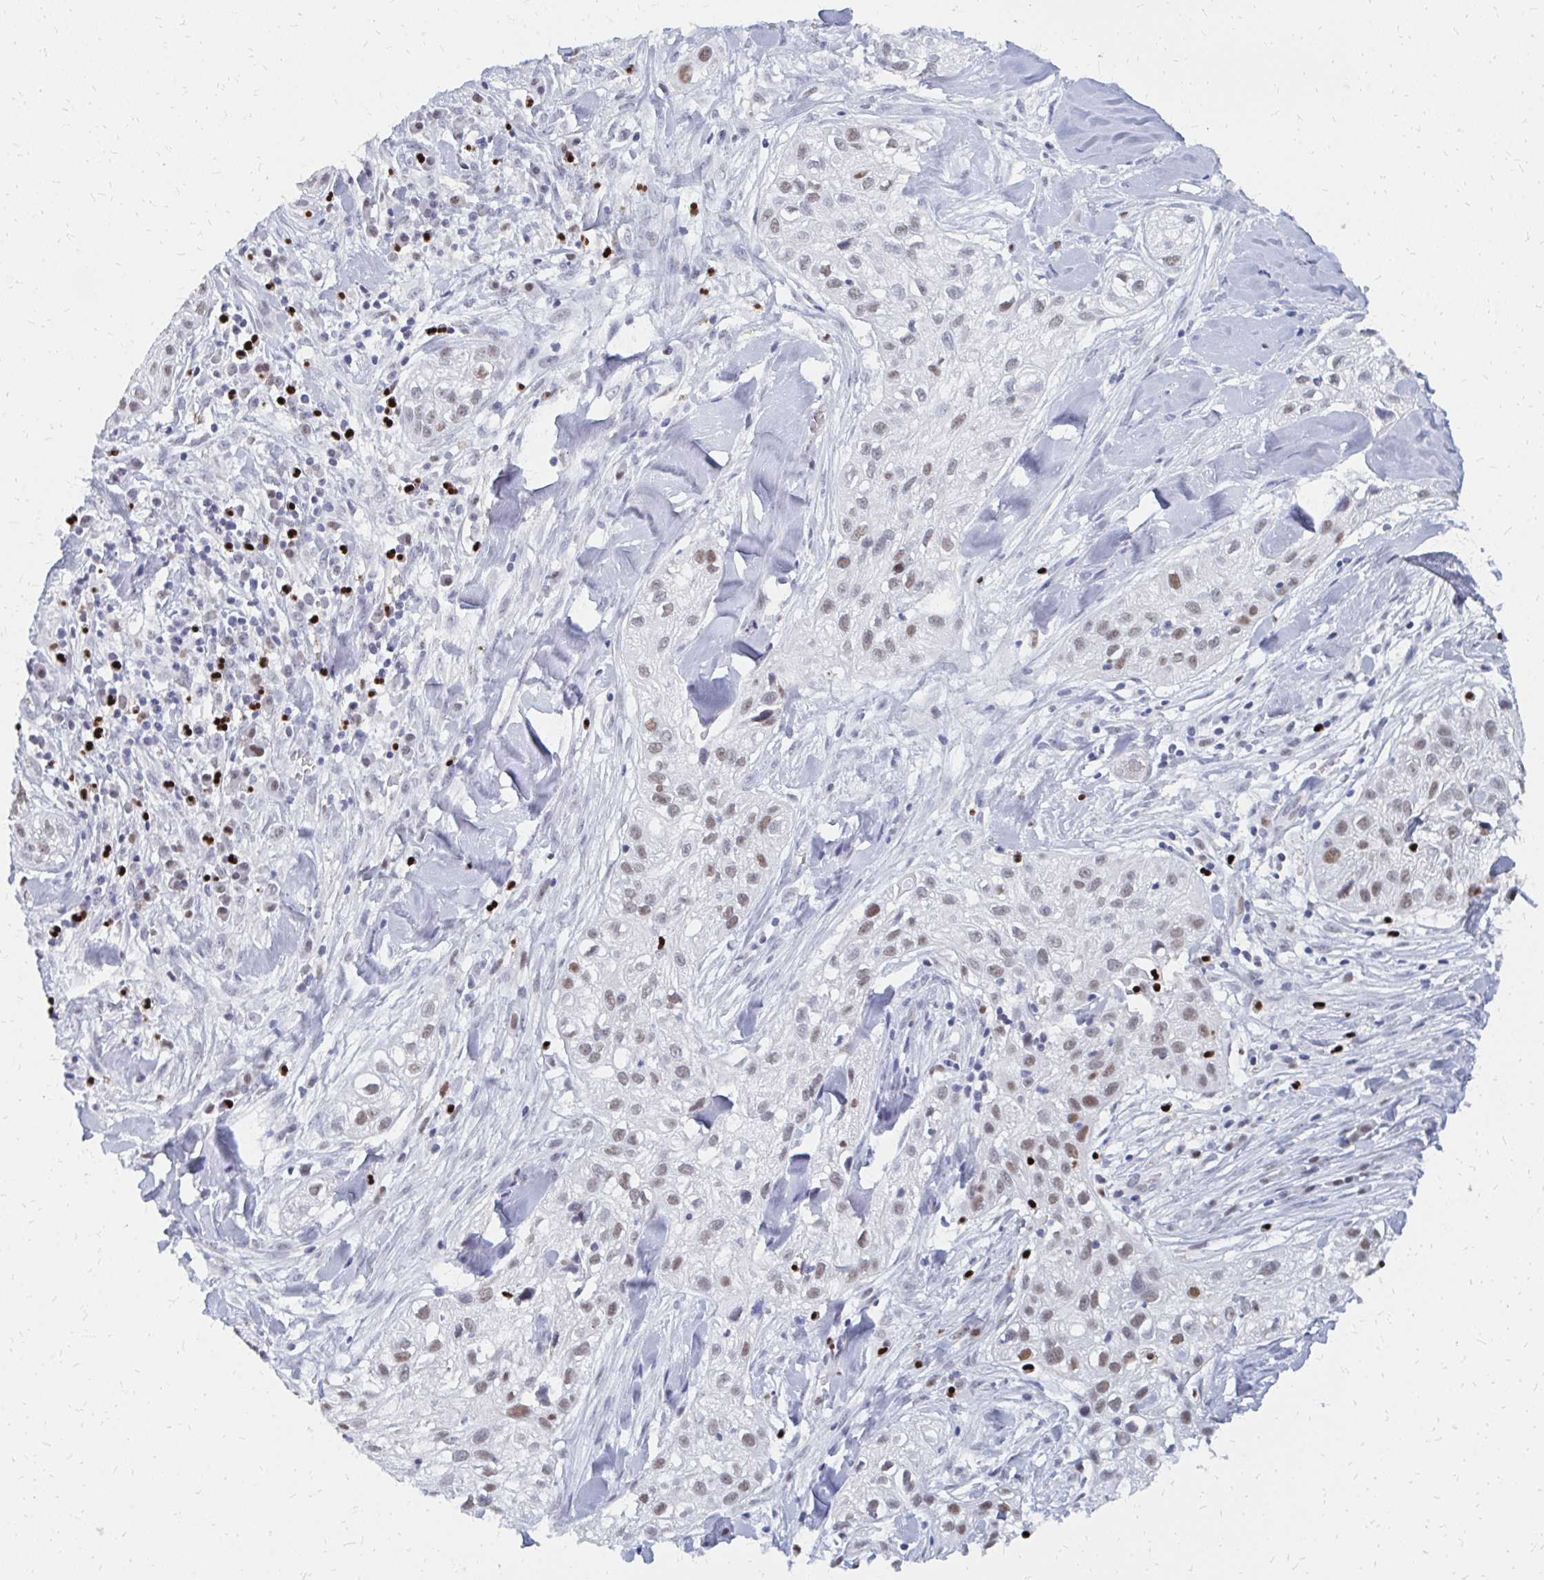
{"staining": {"intensity": "weak", "quantity": ">75%", "location": "nuclear"}, "tissue": "skin cancer", "cell_type": "Tumor cells", "image_type": "cancer", "snomed": [{"axis": "morphology", "description": "Squamous cell carcinoma, NOS"}, {"axis": "topography", "description": "Skin"}], "caption": "Weak nuclear expression is appreciated in about >75% of tumor cells in skin squamous cell carcinoma. (IHC, brightfield microscopy, high magnification).", "gene": "PLK3", "patient": {"sex": "male", "age": 82}}